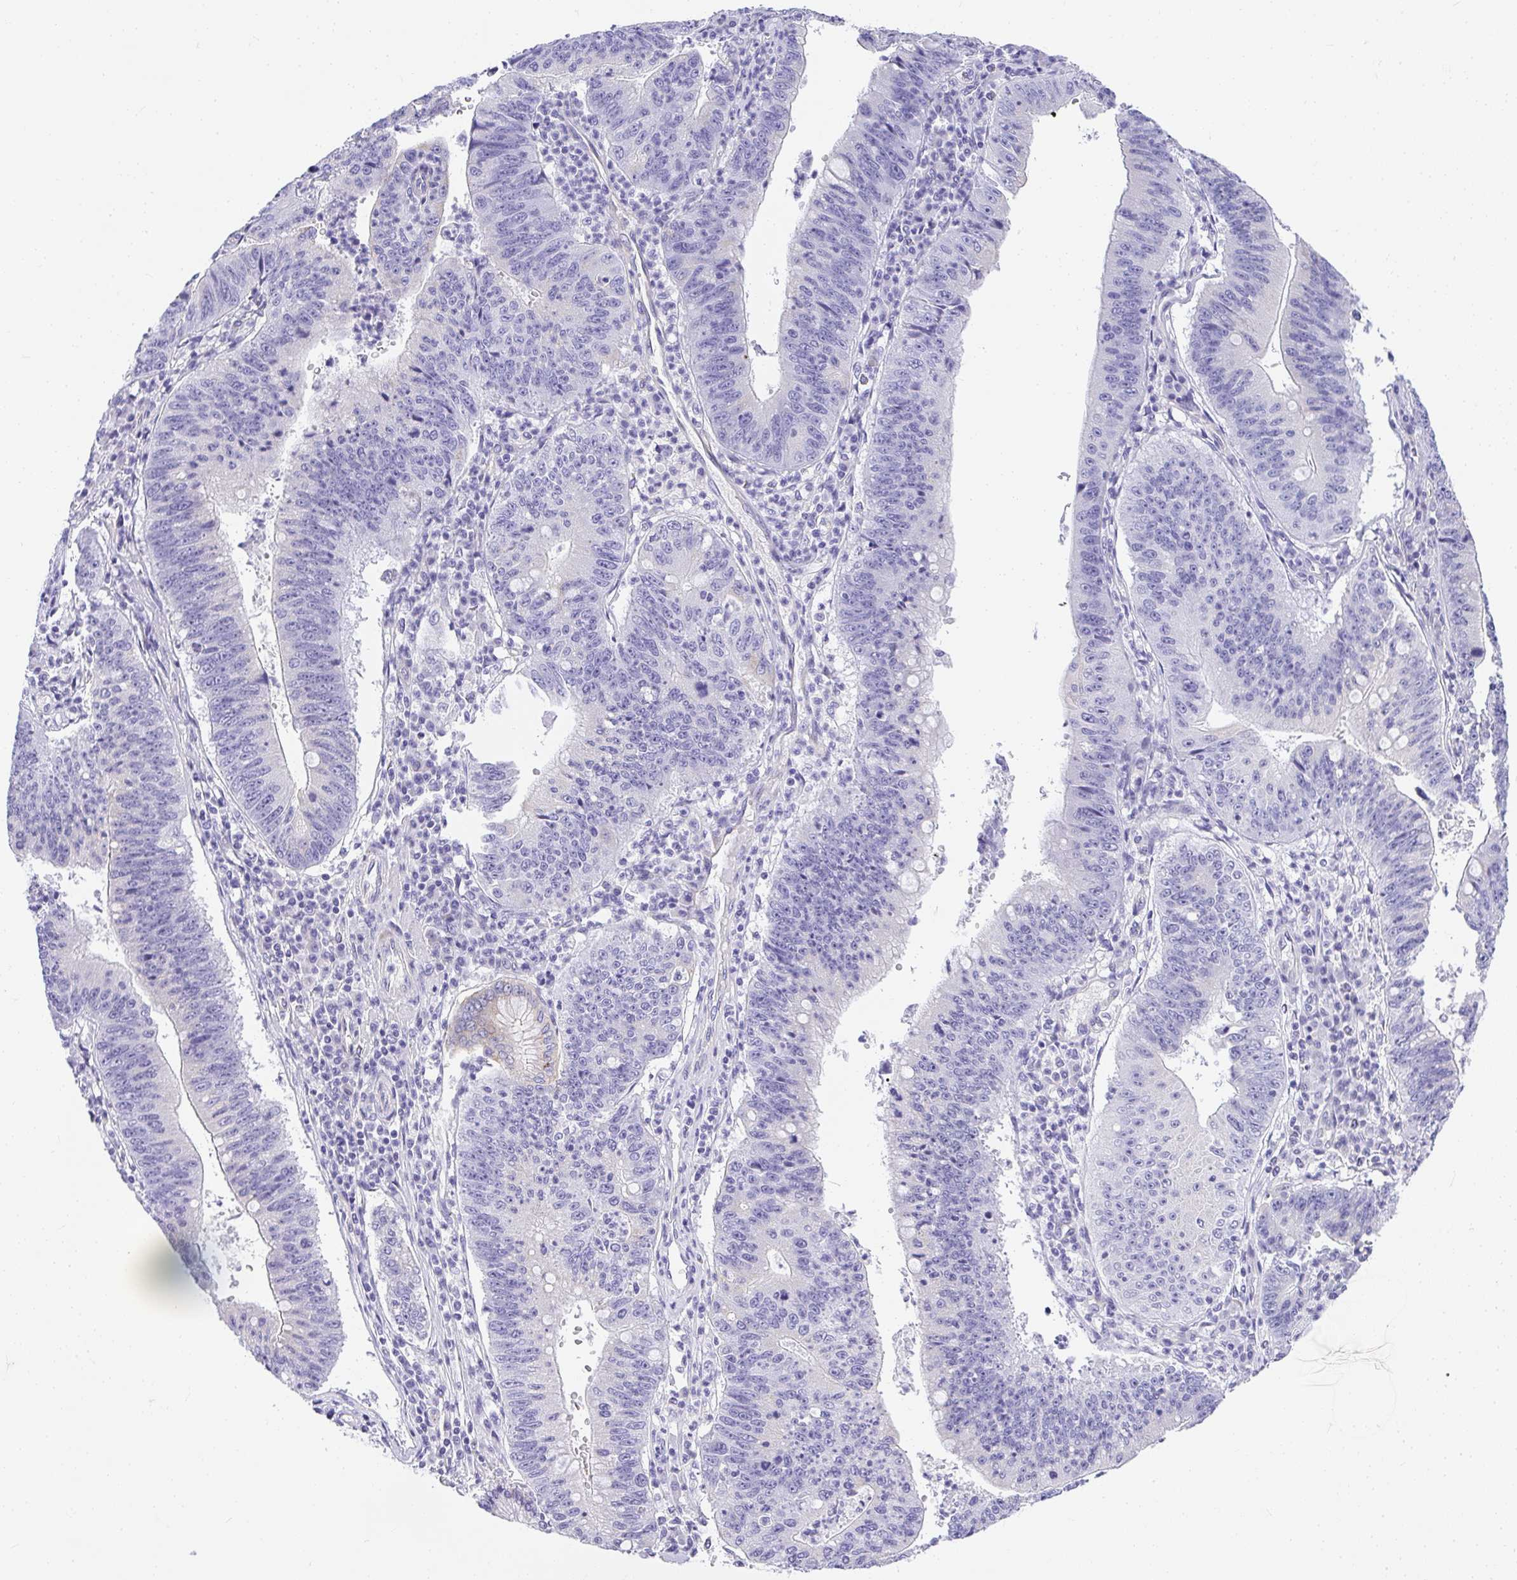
{"staining": {"intensity": "negative", "quantity": "none", "location": "none"}, "tissue": "stomach cancer", "cell_type": "Tumor cells", "image_type": "cancer", "snomed": [{"axis": "morphology", "description": "Adenocarcinoma, NOS"}, {"axis": "topography", "description": "Stomach"}], "caption": "Immunohistochemistry photomicrograph of neoplastic tissue: human stomach adenocarcinoma stained with DAB reveals no significant protein expression in tumor cells.", "gene": "PLPPR3", "patient": {"sex": "male", "age": 59}}